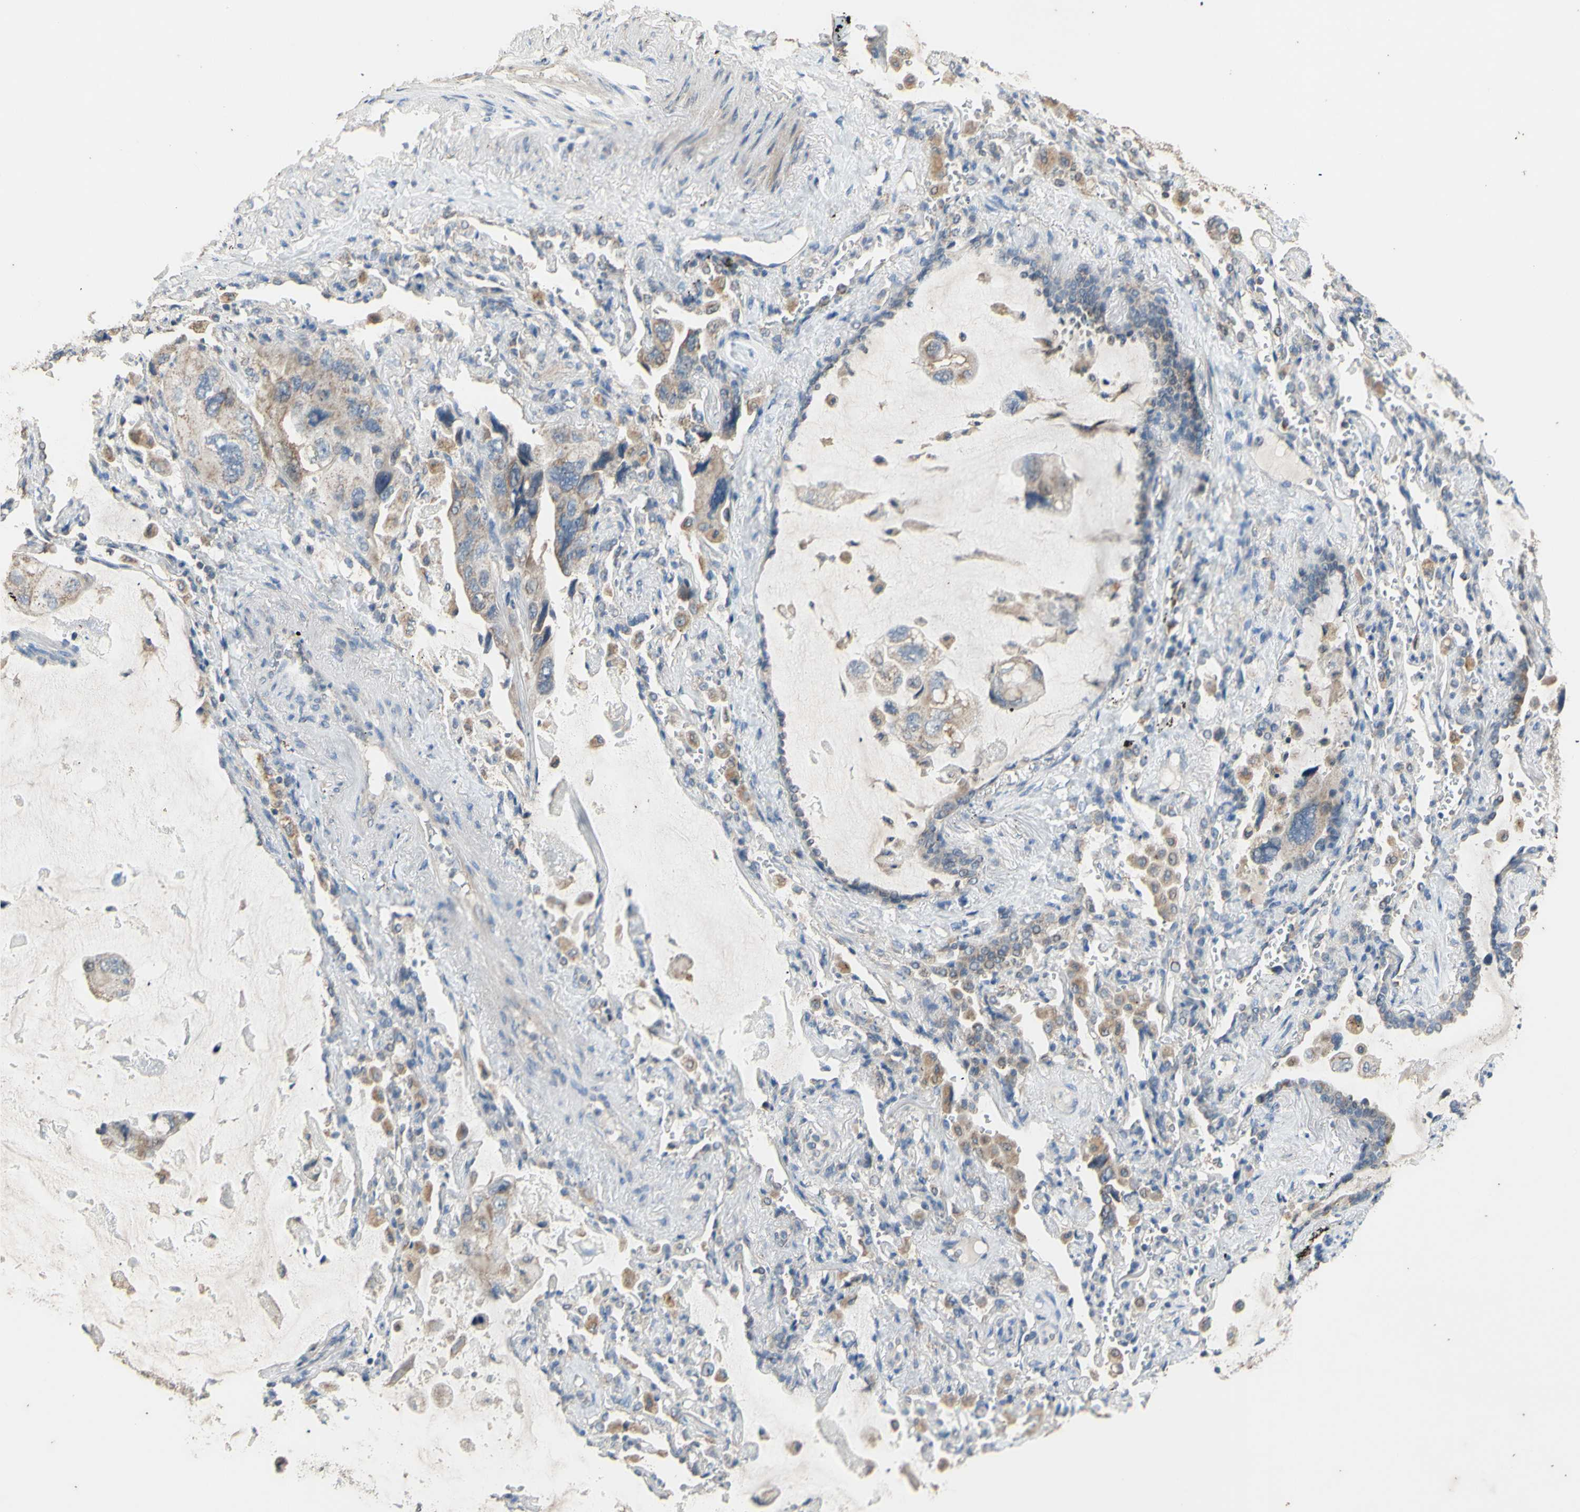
{"staining": {"intensity": "weak", "quantity": "25%-75%", "location": "cytoplasmic/membranous"}, "tissue": "lung cancer", "cell_type": "Tumor cells", "image_type": "cancer", "snomed": [{"axis": "morphology", "description": "Squamous cell carcinoma, NOS"}, {"axis": "topography", "description": "Lung"}], "caption": "Immunohistochemical staining of lung cancer shows low levels of weak cytoplasmic/membranous protein staining in about 25%-75% of tumor cells.", "gene": "PTGIS", "patient": {"sex": "female", "age": 73}}